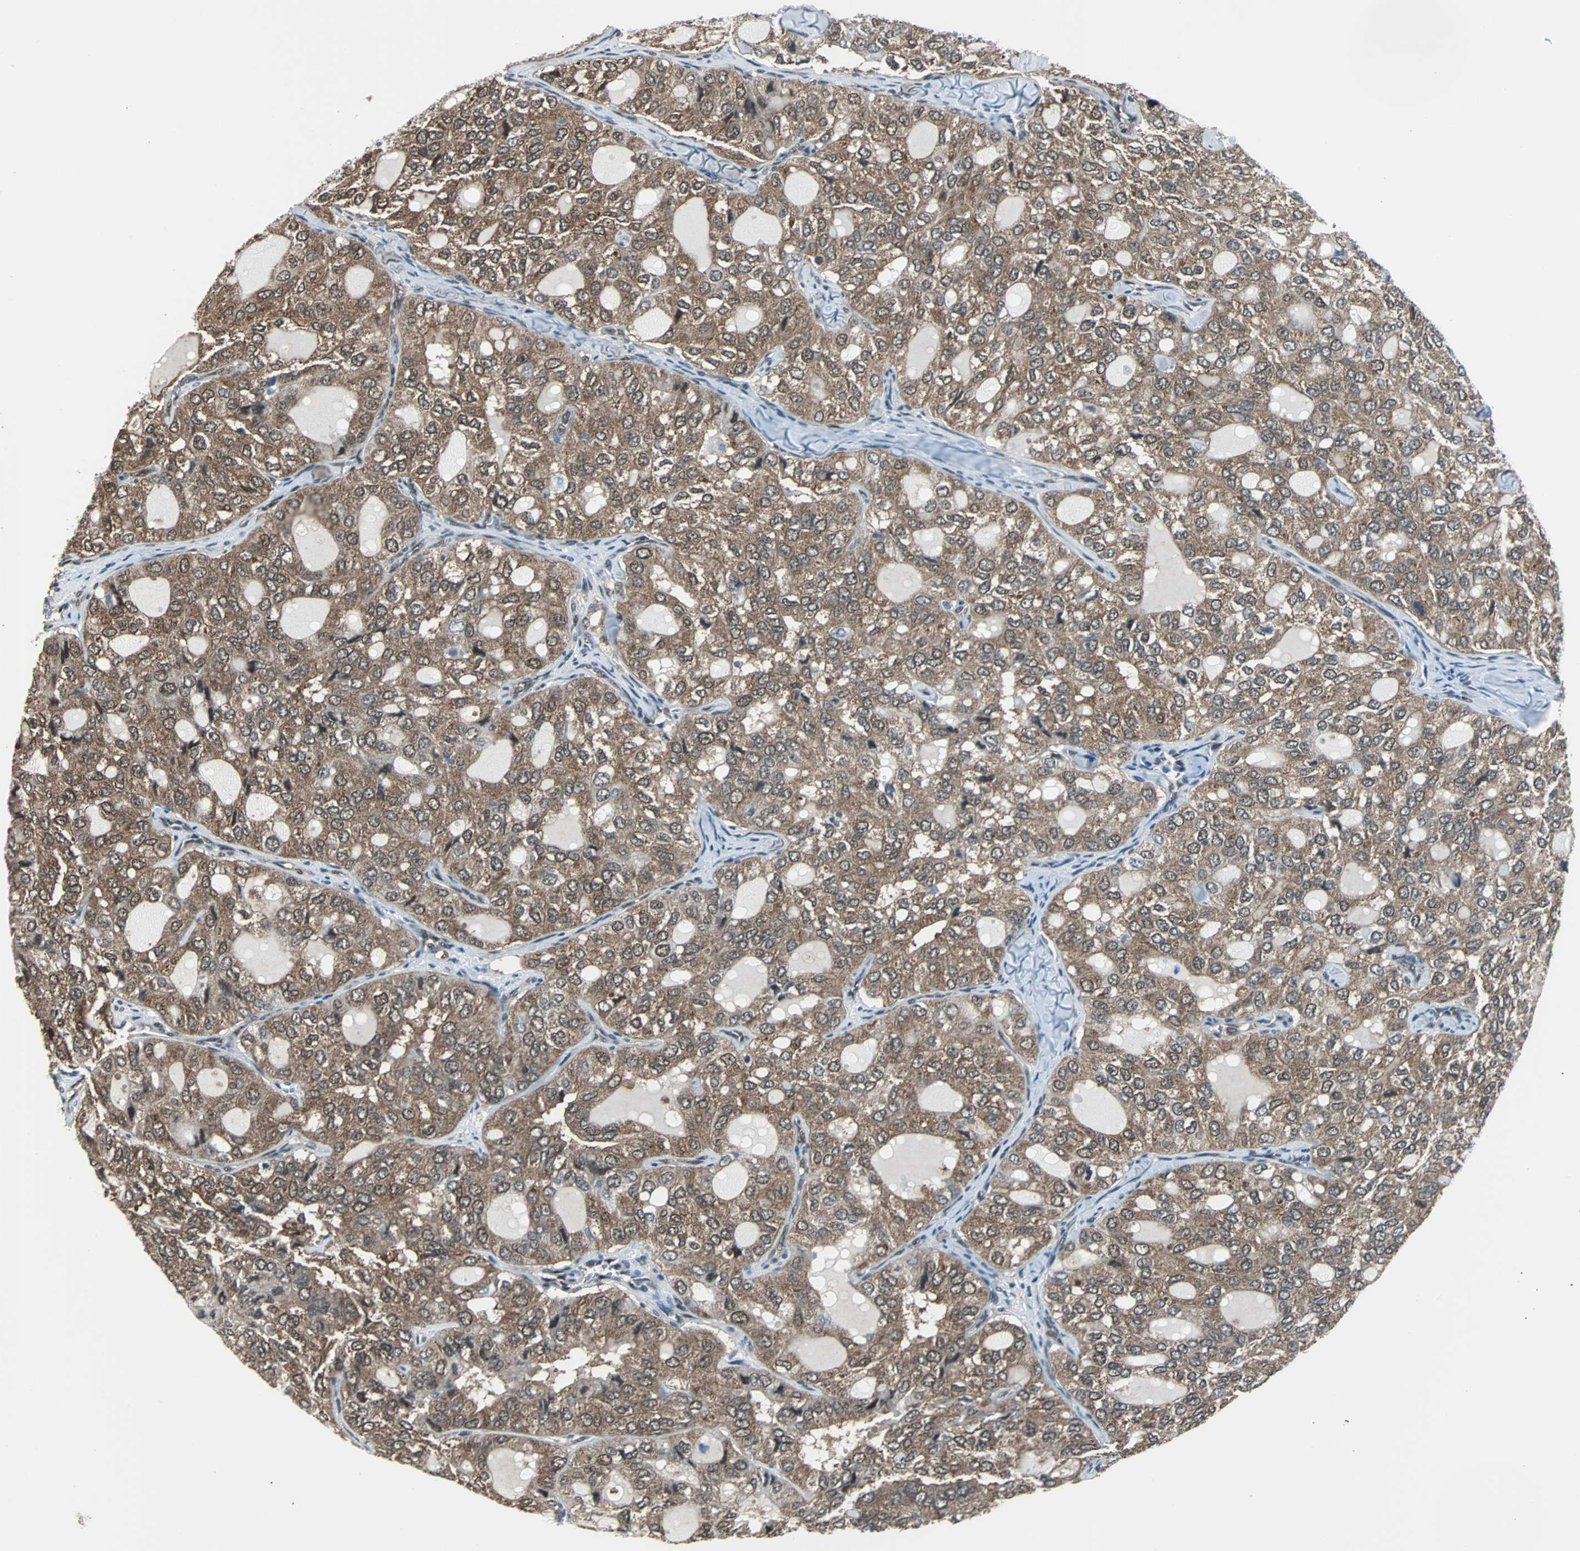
{"staining": {"intensity": "moderate", "quantity": ">75%", "location": "cytoplasmic/membranous"}, "tissue": "thyroid cancer", "cell_type": "Tumor cells", "image_type": "cancer", "snomed": [{"axis": "morphology", "description": "Follicular adenoma carcinoma, NOS"}, {"axis": "topography", "description": "Thyroid gland"}], "caption": "A medium amount of moderate cytoplasmic/membranous expression is appreciated in approximately >75% of tumor cells in follicular adenoma carcinoma (thyroid) tissue.", "gene": "VCP", "patient": {"sex": "male", "age": 75}}